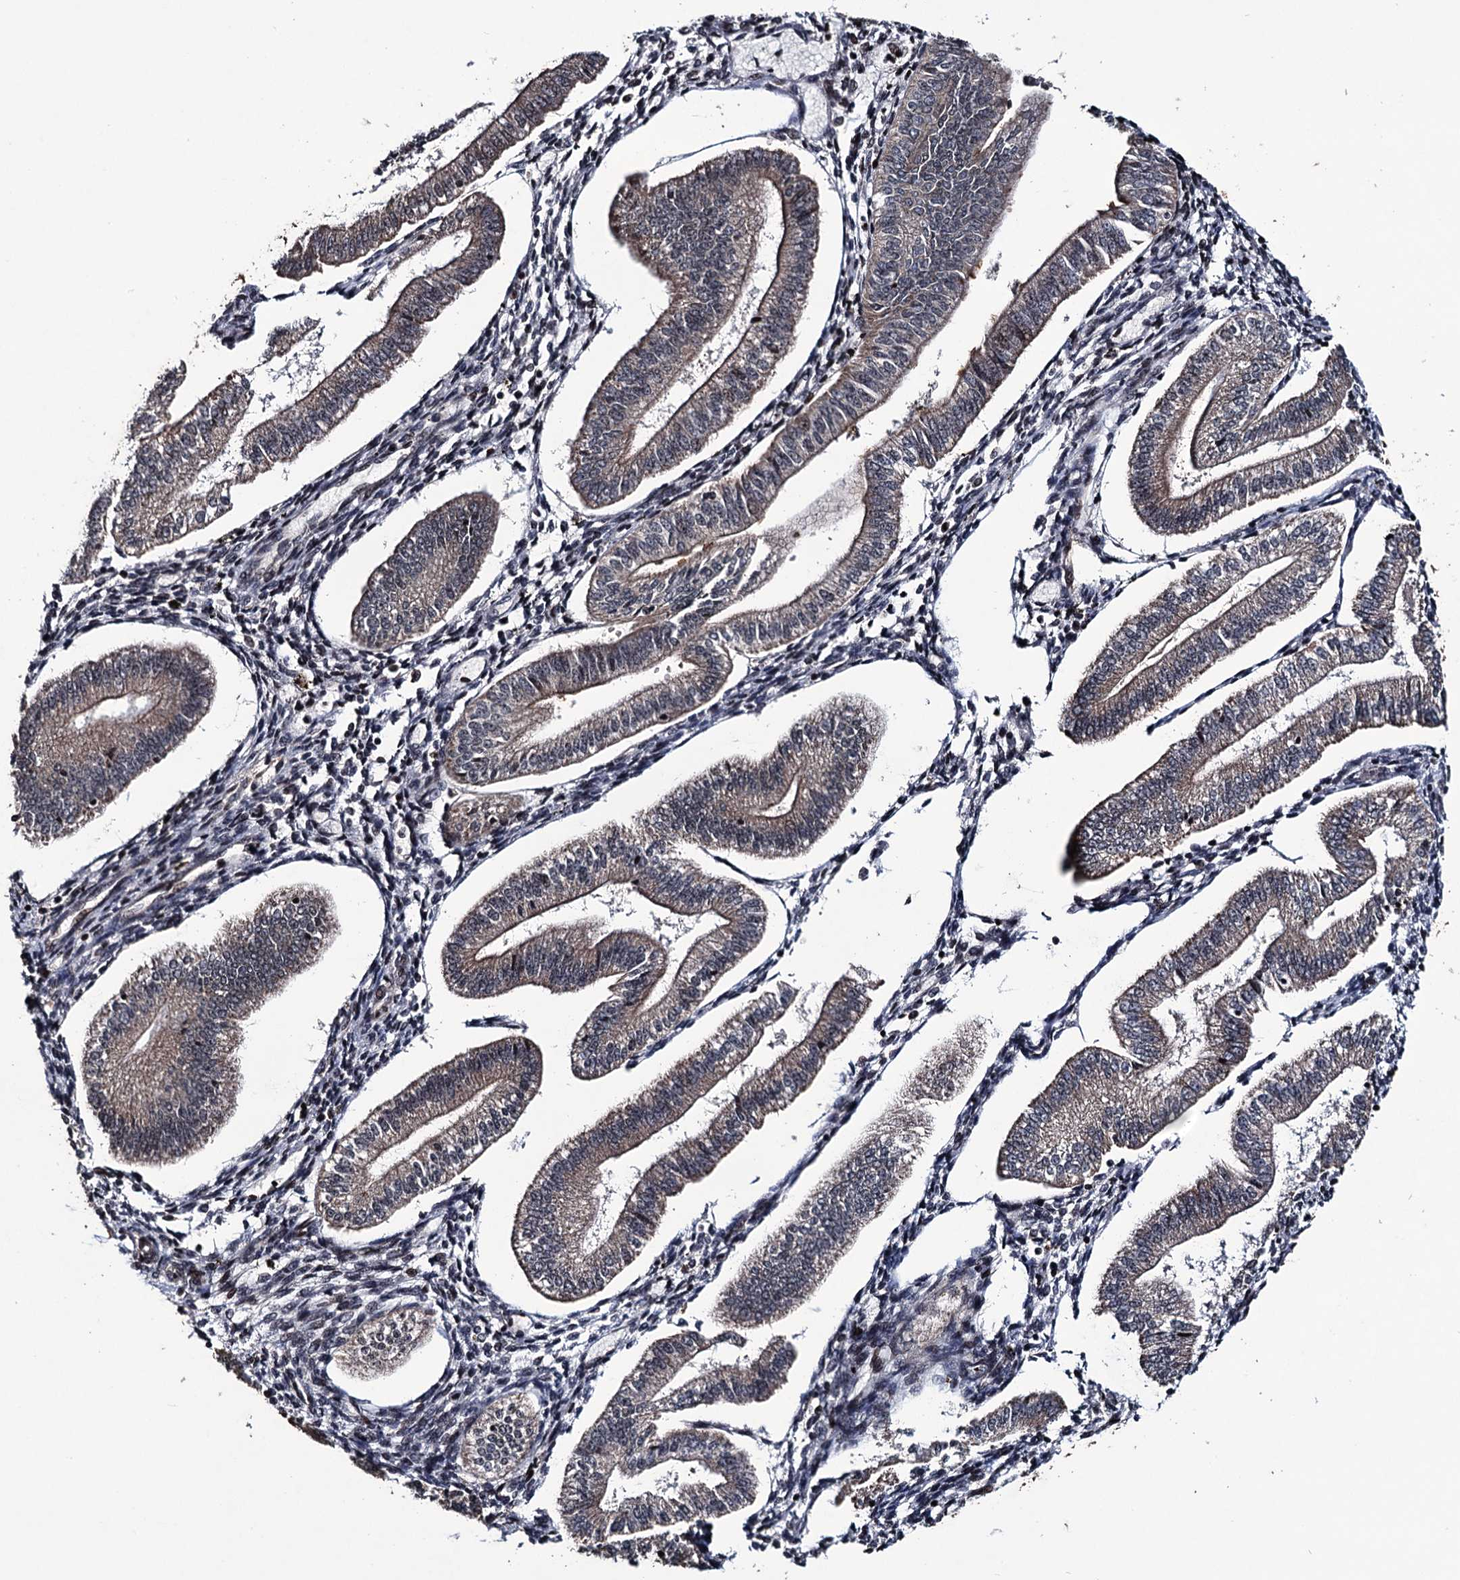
{"staining": {"intensity": "negative", "quantity": "none", "location": "none"}, "tissue": "endometrium", "cell_type": "Cells in endometrial stroma", "image_type": "normal", "snomed": [{"axis": "morphology", "description": "Normal tissue, NOS"}, {"axis": "topography", "description": "Endometrium"}], "caption": "Immunohistochemical staining of benign human endometrium demonstrates no significant positivity in cells in endometrial stroma. Nuclei are stained in blue.", "gene": "EYA4", "patient": {"sex": "female", "age": 34}}